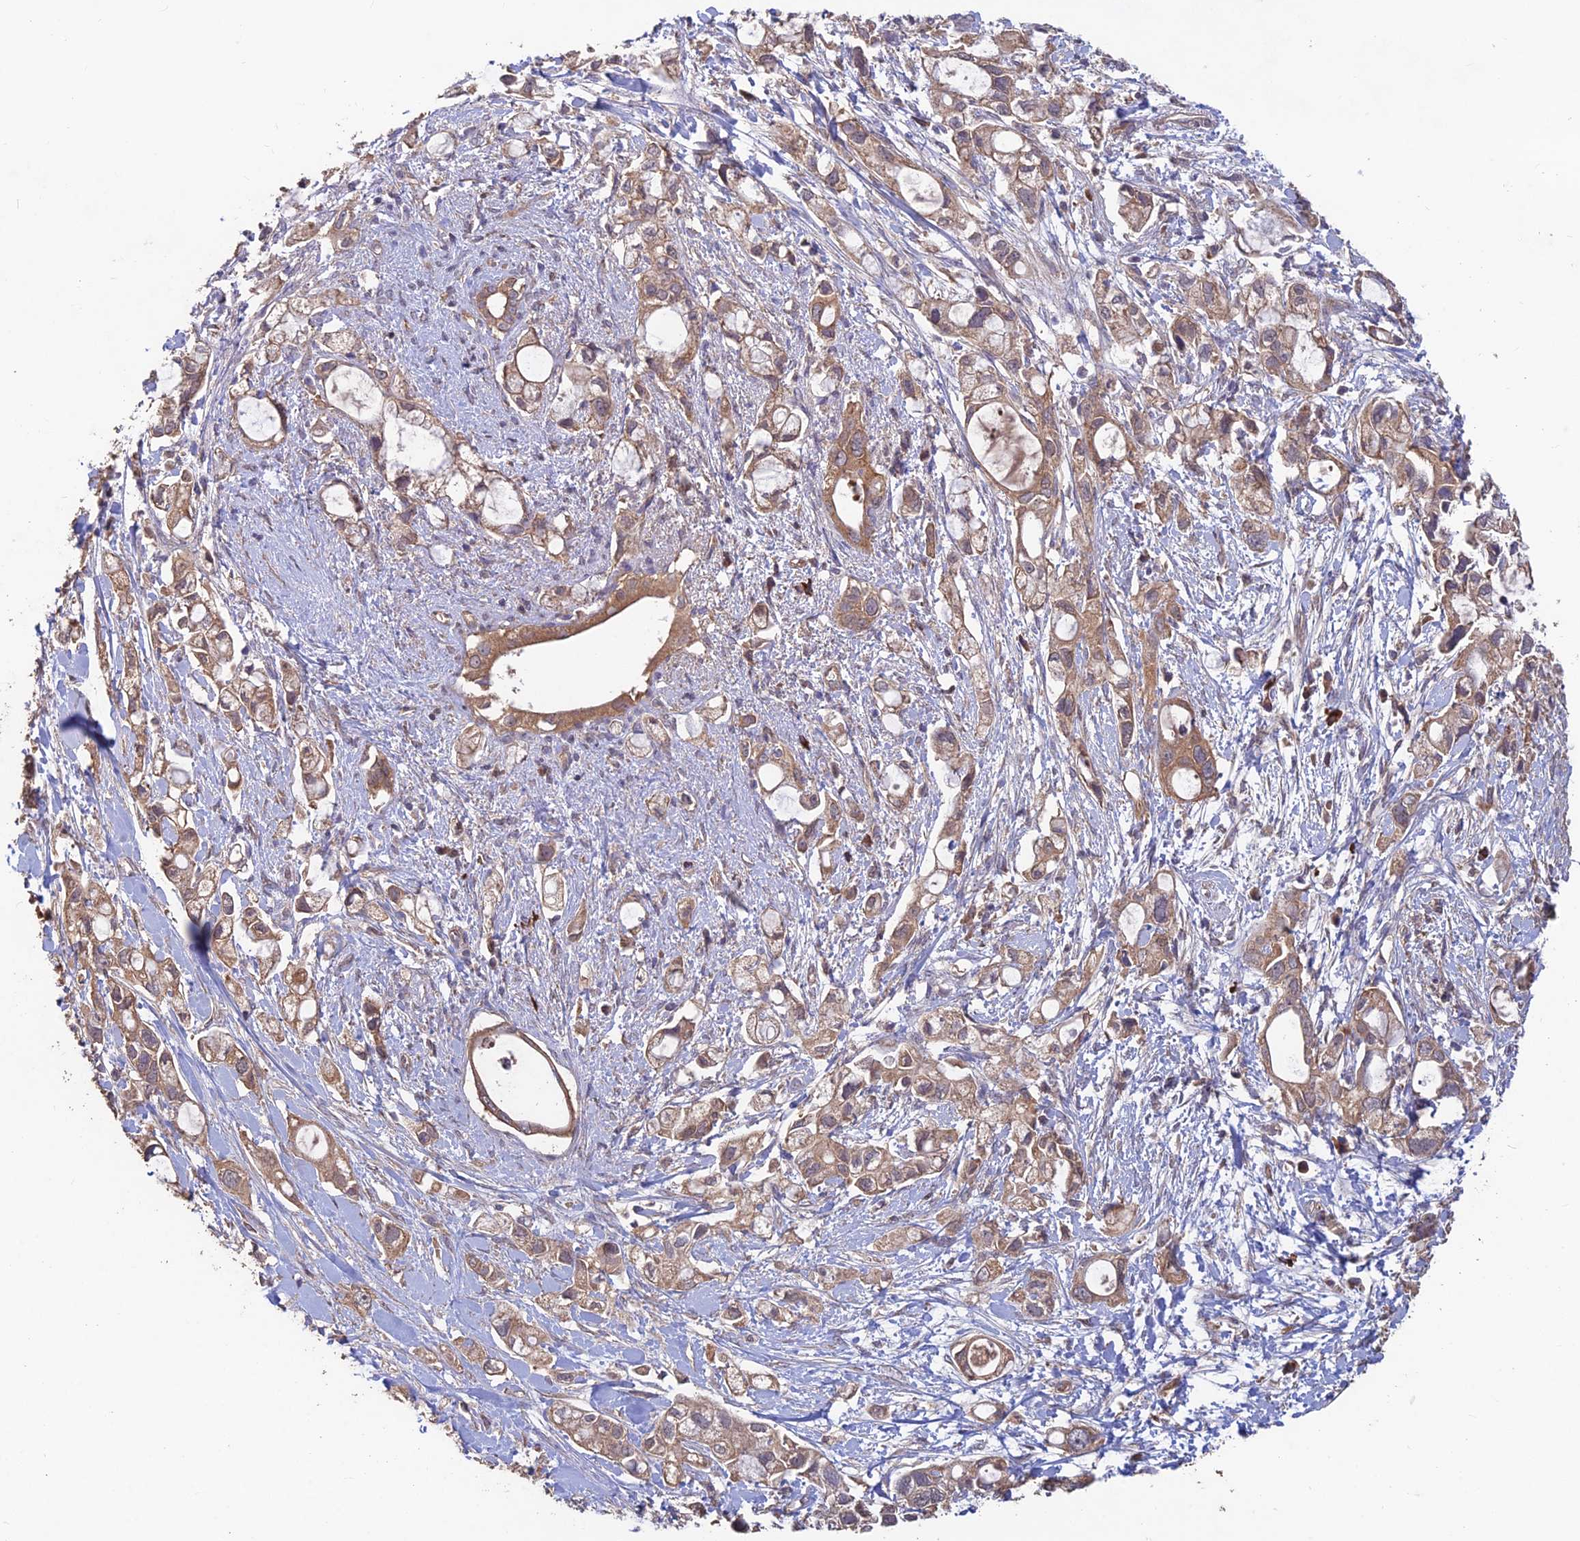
{"staining": {"intensity": "moderate", "quantity": ">75%", "location": "cytoplasmic/membranous"}, "tissue": "pancreatic cancer", "cell_type": "Tumor cells", "image_type": "cancer", "snomed": [{"axis": "morphology", "description": "Adenocarcinoma, NOS"}, {"axis": "topography", "description": "Pancreas"}], "caption": "An IHC histopathology image of neoplastic tissue is shown. Protein staining in brown highlights moderate cytoplasmic/membranous positivity in pancreatic cancer within tumor cells.", "gene": "SHISA5", "patient": {"sex": "female", "age": 56}}